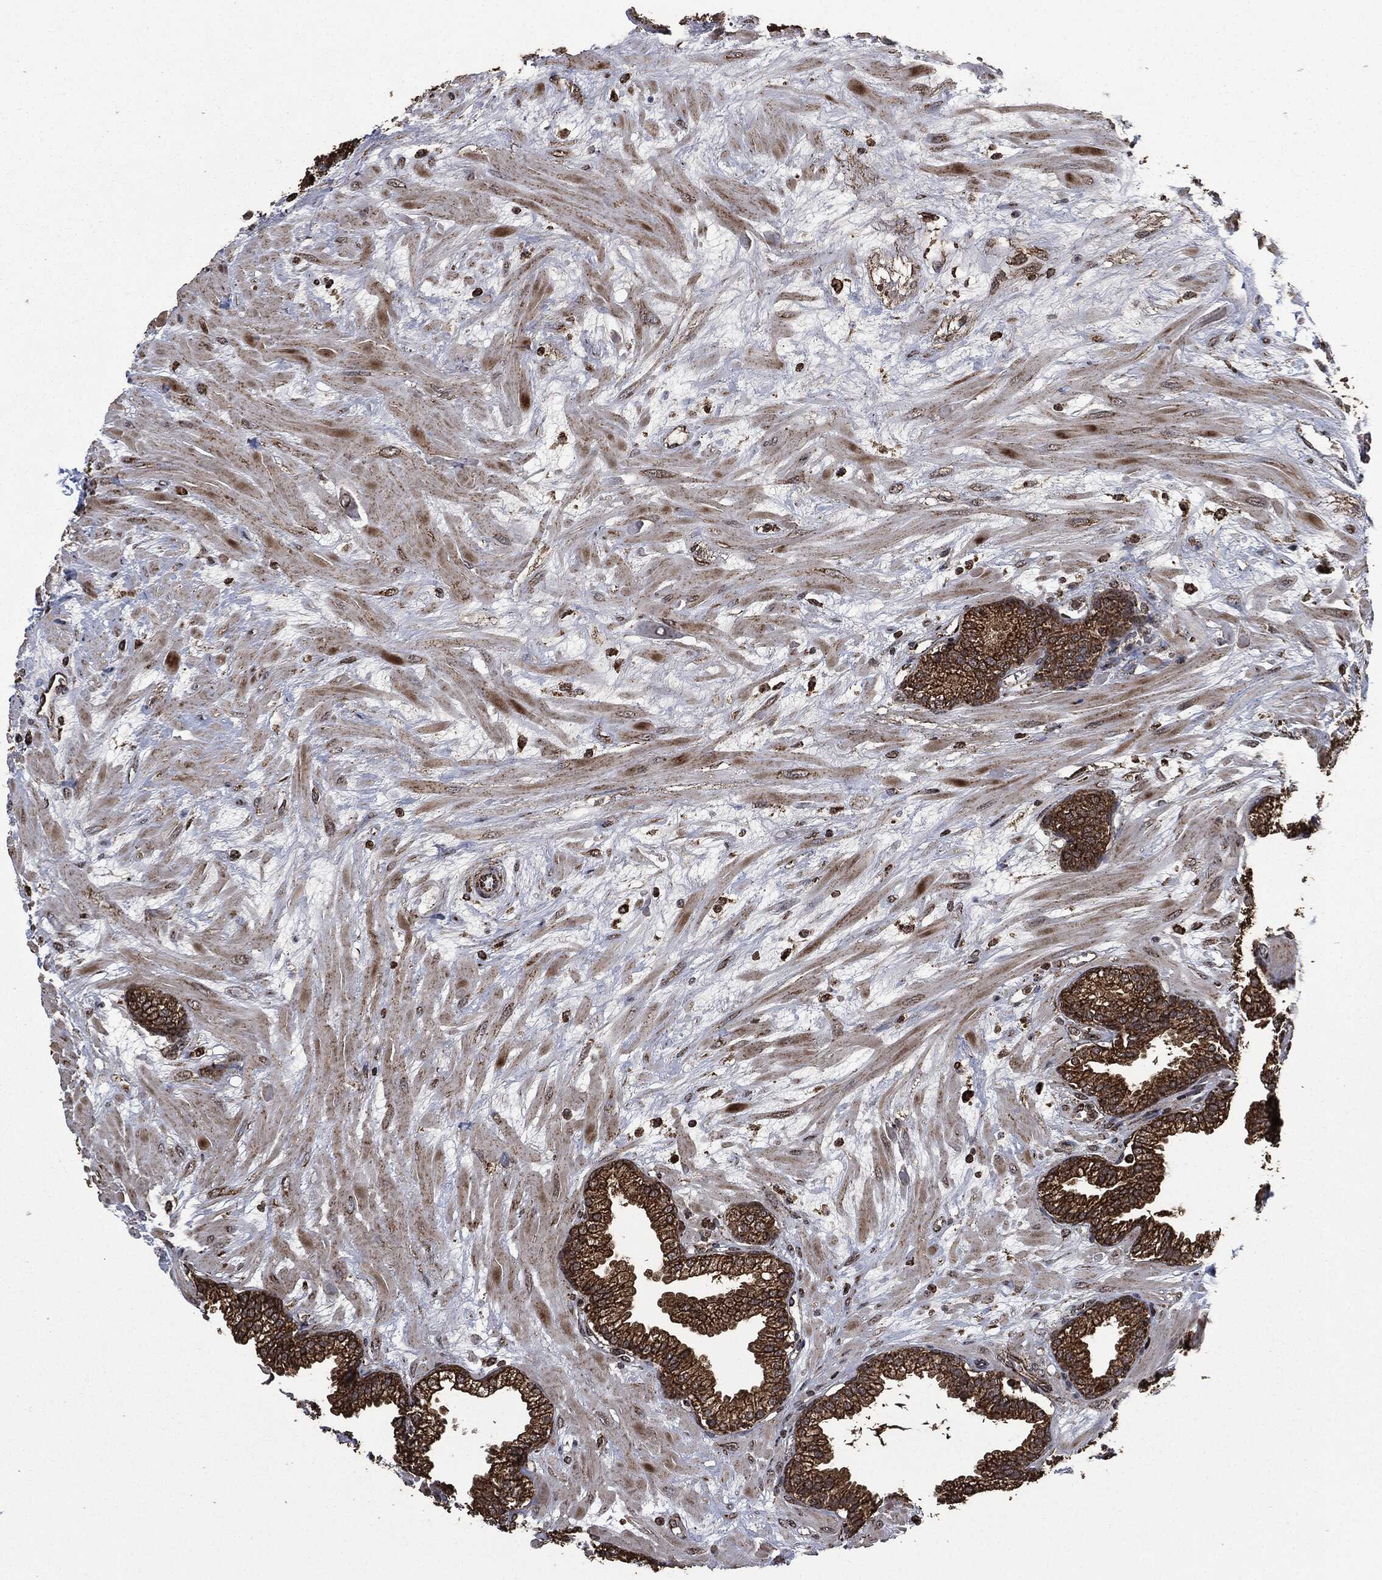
{"staining": {"intensity": "strong", "quantity": ">75%", "location": "cytoplasmic/membranous"}, "tissue": "prostate", "cell_type": "Glandular cells", "image_type": "normal", "snomed": [{"axis": "morphology", "description": "Normal tissue, NOS"}, {"axis": "topography", "description": "Prostate"}], "caption": "Prostate stained with DAB (3,3'-diaminobenzidine) immunohistochemistry (IHC) demonstrates high levels of strong cytoplasmic/membranous positivity in approximately >75% of glandular cells.", "gene": "LIG3", "patient": {"sex": "male", "age": 64}}